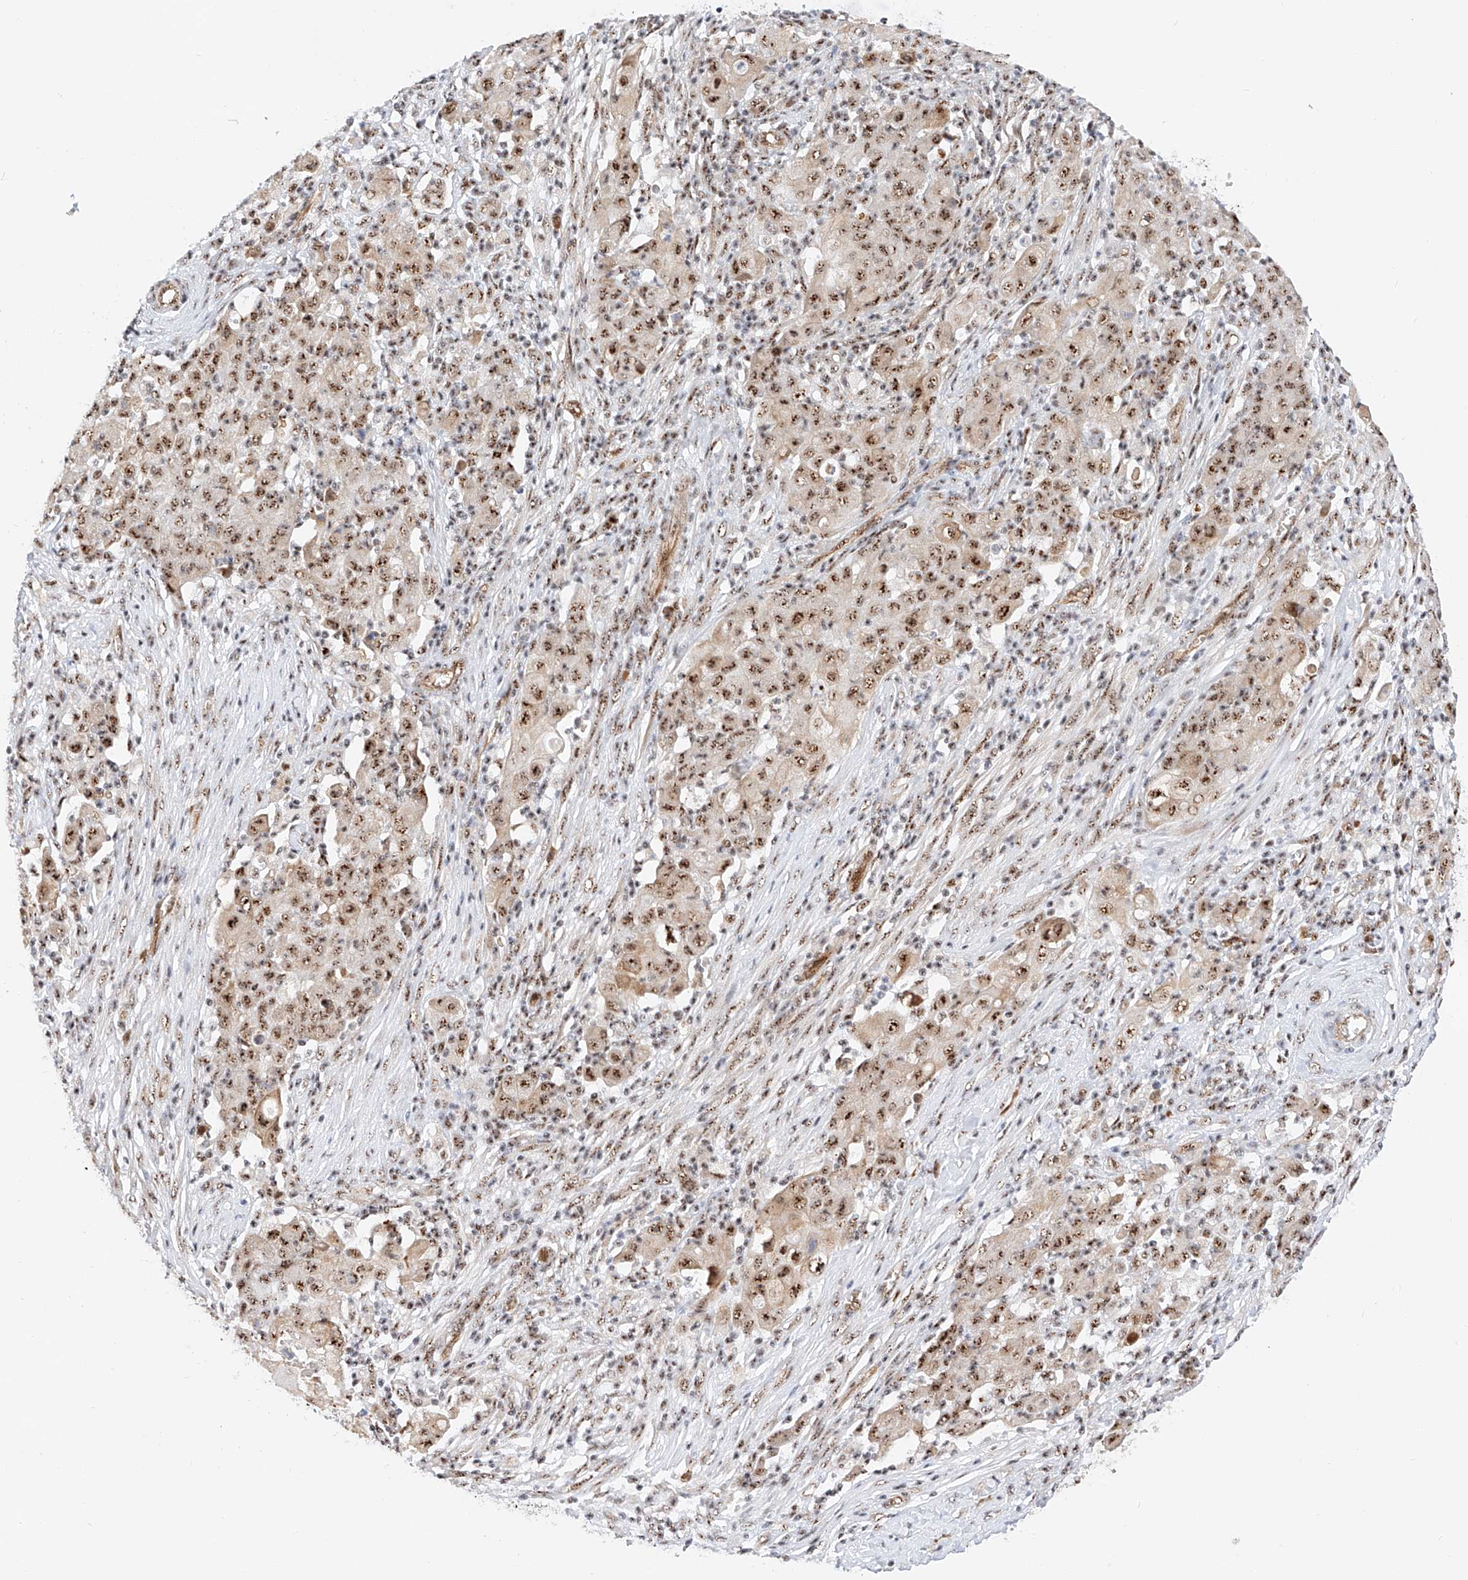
{"staining": {"intensity": "moderate", "quantity": ">75%", "location": "nuclear"}, "tissue": "ovarian cancer", "cell_type": "Tumor cells", "image_type": "cancer", "snomed": [{"axis": "morphology", "description": "Carcinoma, endometroid"}, {"axis": "topography", "description": "Ovary"}], "caption": "A brown stain shows moderate nuclear positivity of a protein in endometroid carcinoma (ovarian) tumor cells.", "gene": "ATXN7L2", "patient": {"sex": "female", "age": 42}}